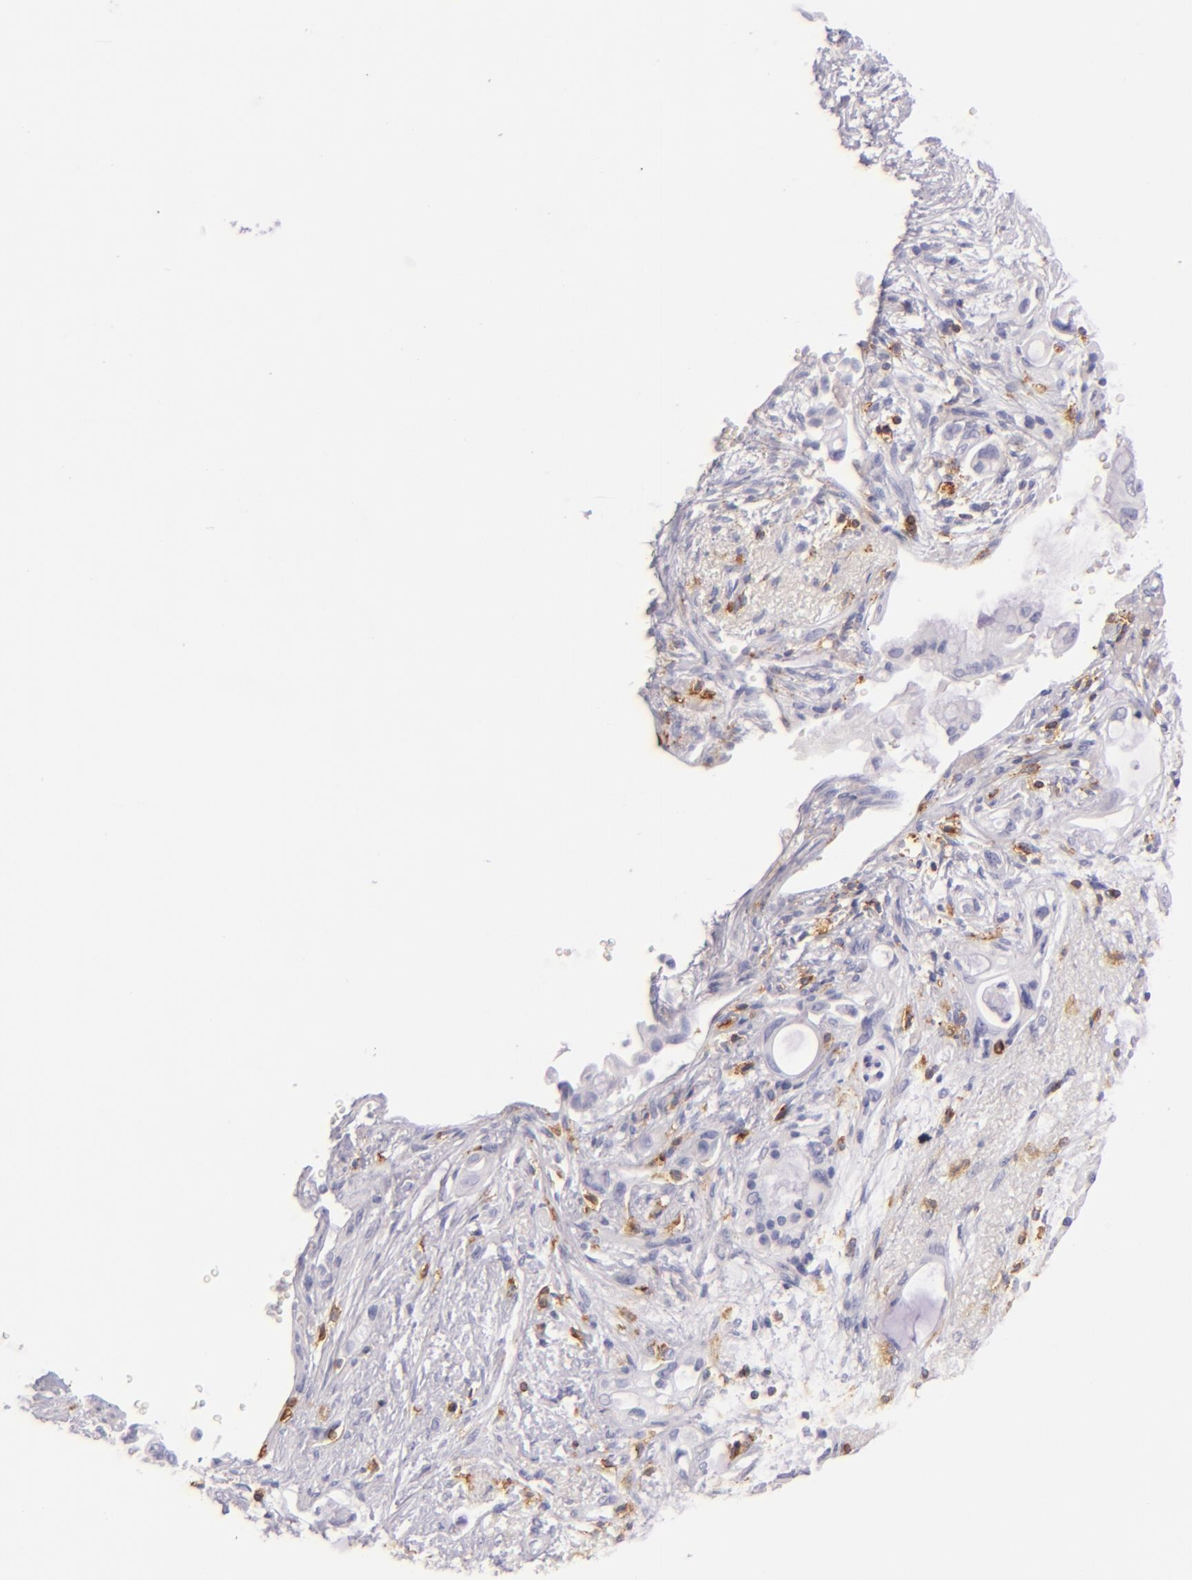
{"staining": {"intensity": "negative", "quantity": "none", "location": "none"}, "tissue": "pancreatic cancer", "cell_type": "Tumor cells", "image_type": "cancer", "snomed": [{"axis": "morphology", "description": "Adenocarcinoma, NOS"}, {"axis": "topography", "description": "Pancreas"}], "caption": "Tumor cells are negative for protein expression in human adenocarcinoma (pancreatic). Brightfield microscopy of immunohistochemistry (IHC) stained with DAB (3,3'-diaminobenzidine) (brown) and hematoxylin (blue), captured at high magnification.", "gene": "LAT", "patient": {"sex": "female", "age": 70}}